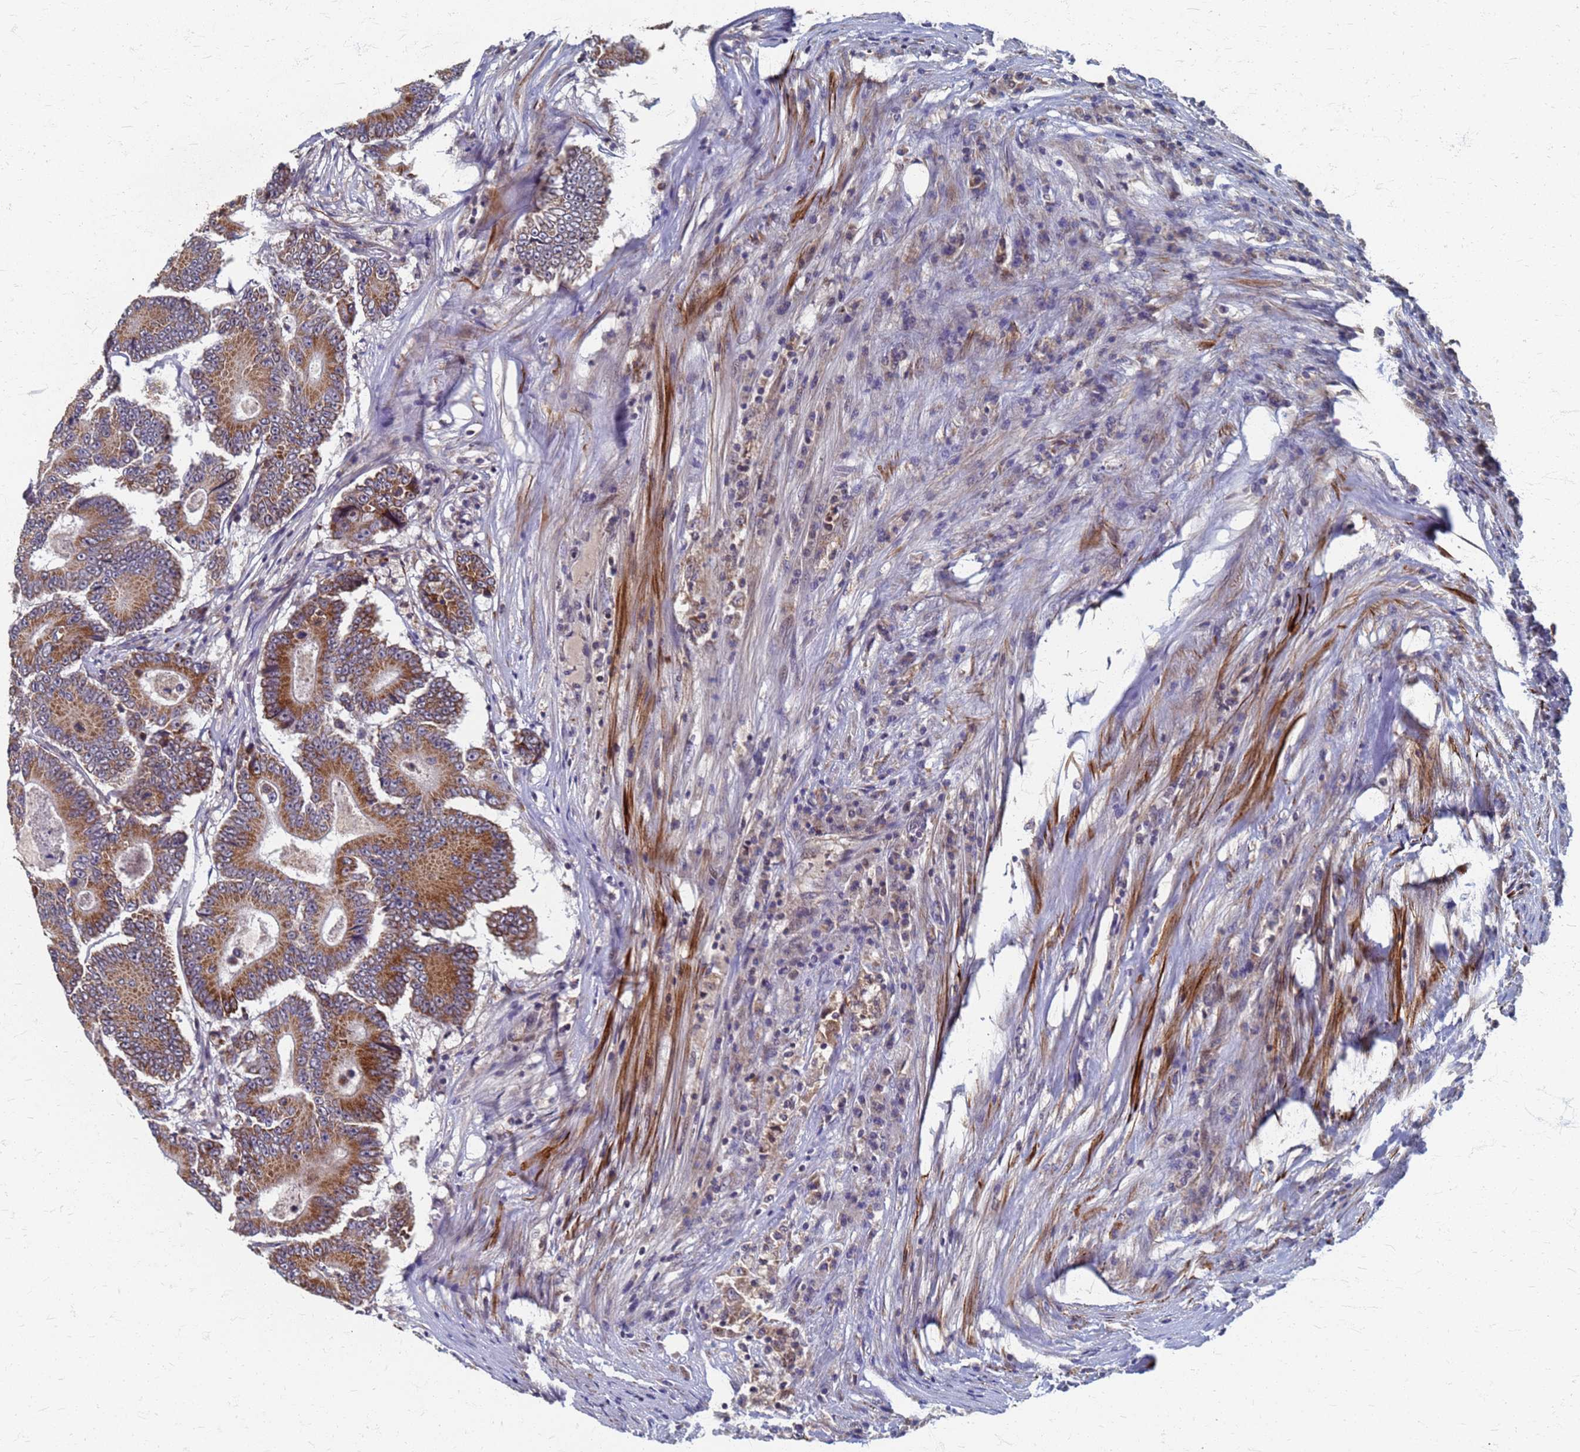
{"staining": {"intensity": "strong", "quantity": ">75%", "location": "cytoplasmic/membranous"}, "tissue": "colorectal cancer", "cell_type": "Tumor cells", "image_type": "cancer", "snomed": [{"axis": "morphology", "description": "Adenocarcinoma, NOS"}, {"axis": "topography", "description": "Colon"}], "caption": "Adenocarcinoma (colorectal) stained for a protein (brown) demonstrates strong cytoplasmic/membranous positive expression in about >75% of tumor cells.", "gene": "ATPAF1", "patient": {"sex": "male", "age": 83}}